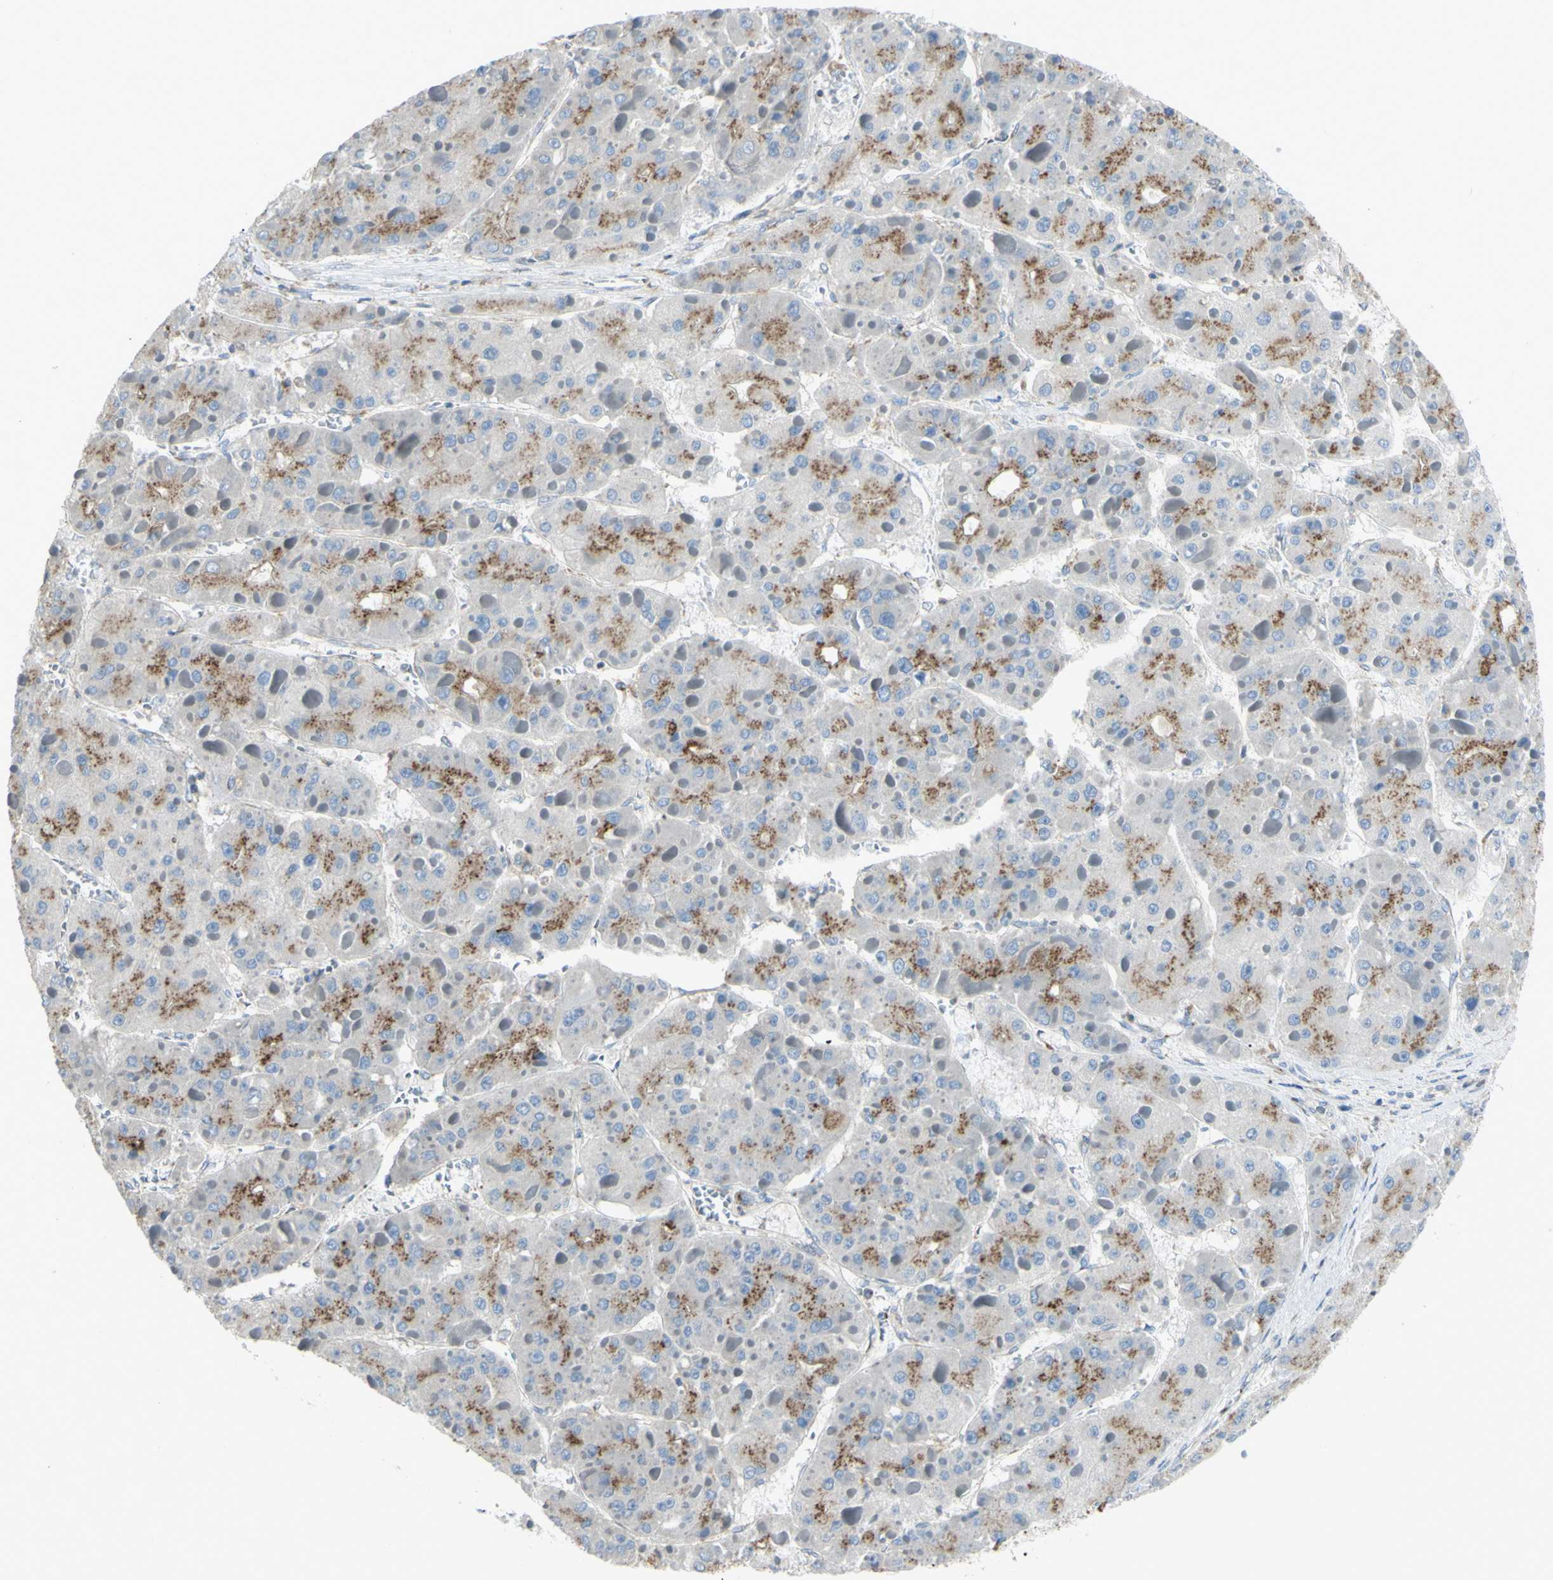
{"staining": {"intensity": "moderate", "quantity": "25%-75%", "location": "cytoplasmic/membranous"}, "tissue": "liver cancer", "cell_type": "Tumor cells", "image_type": "cancer", "snomed": [{"axis": "morphology", "description": "Carcinoma, Hepatocellular, NOS"}, {"axis": "topography", "description": "Liver"}], "caption": "Hepatocellular carcinoma (liver) tissue shows moderate cytoplasmic/membranous expression in approximately 25%-75% of tumor cells", "gene": "B4GALT3", "patient": {"sex": "female", "age": 73}}